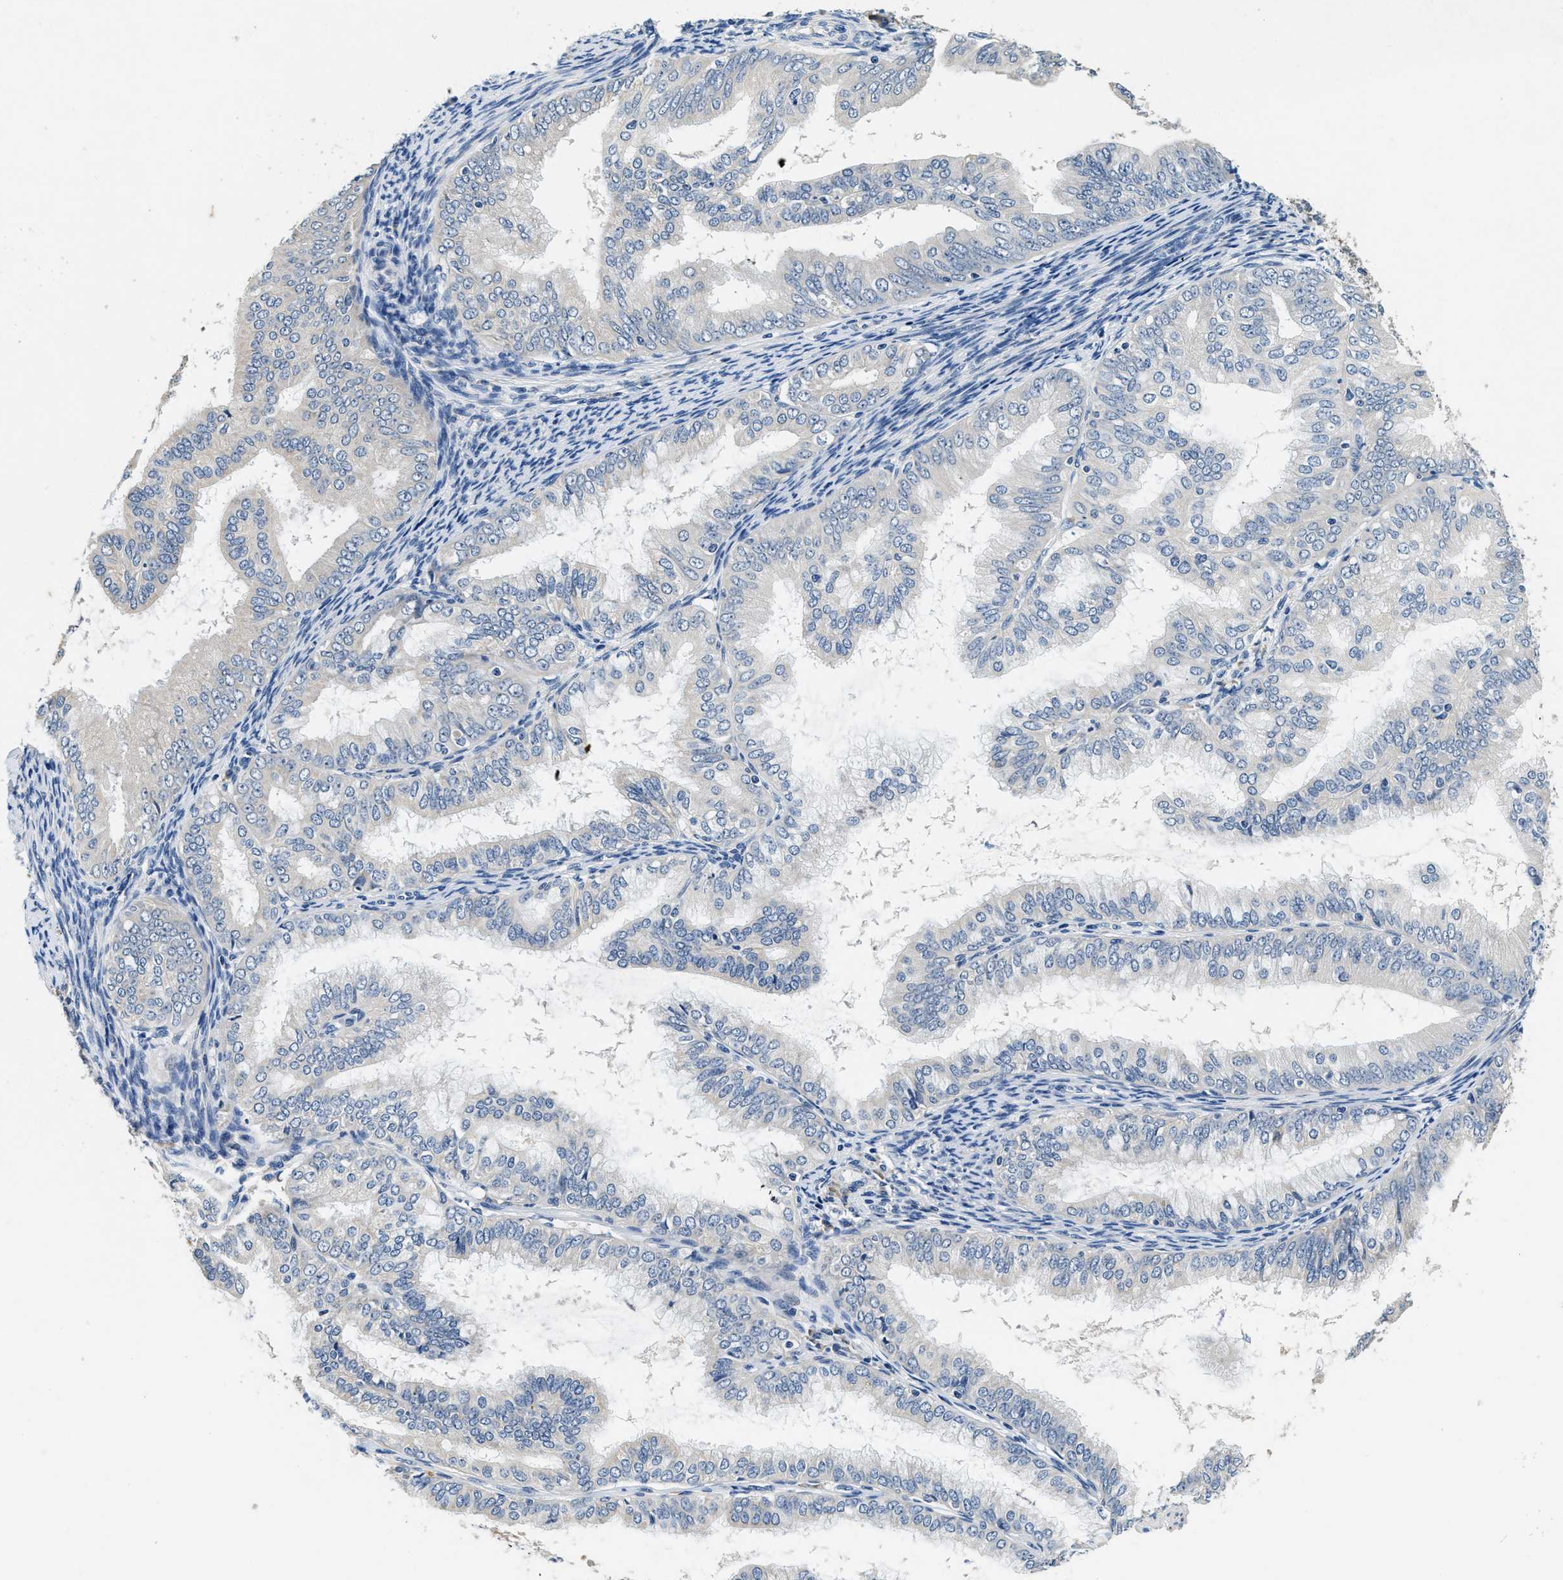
{"staining": {"intensity": "negative", "quantity": "none", "location": "none"}, "tissue": "endometrial cancer", "cell_type": "Tumor cells", "image_type": "cancer", "snomed": [{"axis": "morphology", "description": "Adenocarcinoma, NOS"}, {"axis": "topography", "description": "Endometrium"}], "caption": "Endometrial adenocarcinoma stained for a protein using immunohistochemistry reveals no expression tumor cells.", "gene": "ALDH3A2", "patient": {"sex": "female", "age": 63}}